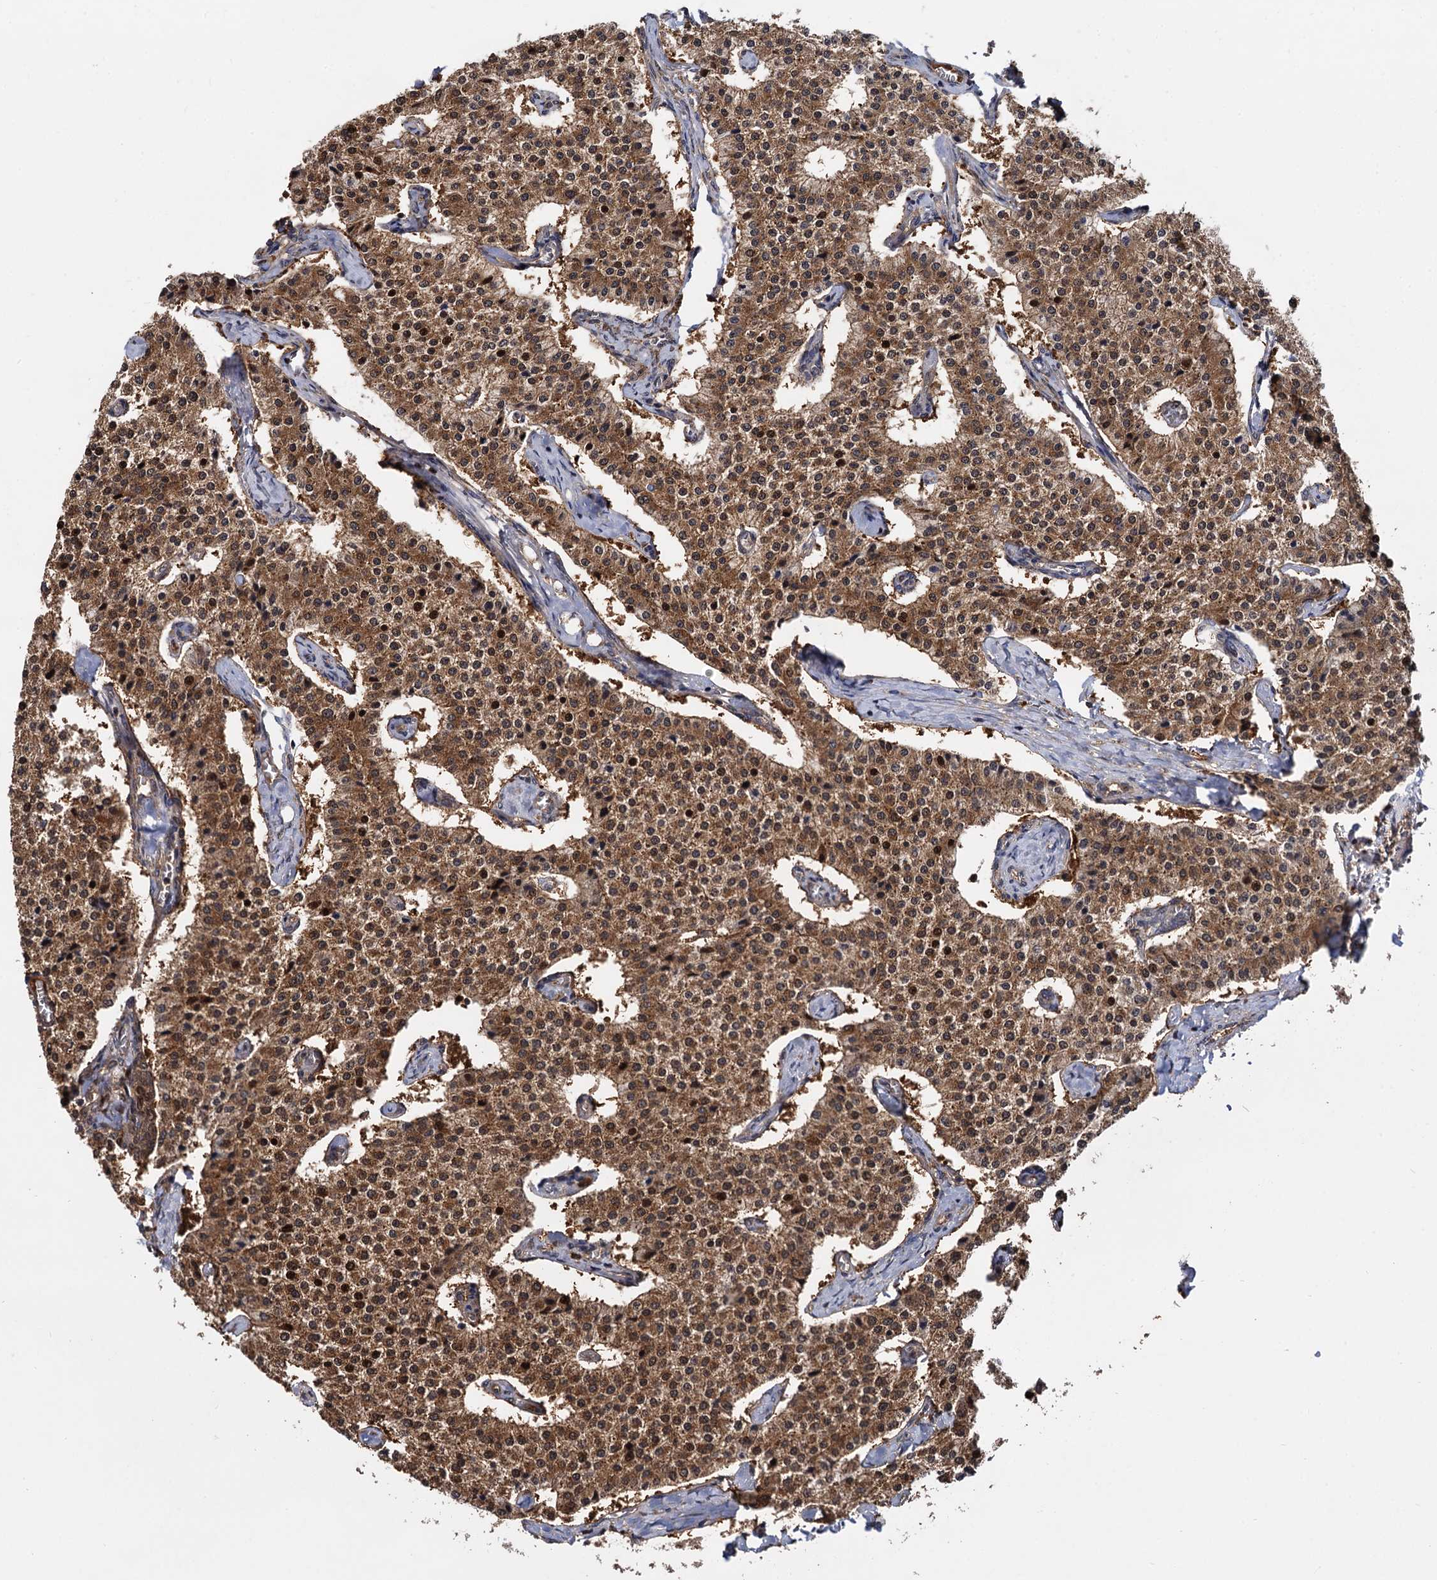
{"staining": {"intensity": "moderate", "quantity": ">75%", "location": "cytoplasmic/membranous,nuclear"}, "tissue": "carcinoid", "cell_type": "Tumor cells", "image_type": "cancer", "snomed": [{"axis": "morphology", "description": "Carcinoid, malignant, NOS"}, {"axis": "topography", "description": "Colon"}], "caption": "Carcinoid was stained to show a protein in brown. There is medium levels of moderate cytoplasmic/membranous and nuclear expression in about >75% of tumor cells.", "gene": "SELENOP", "patient": {"sex": "female", "age": 52}}